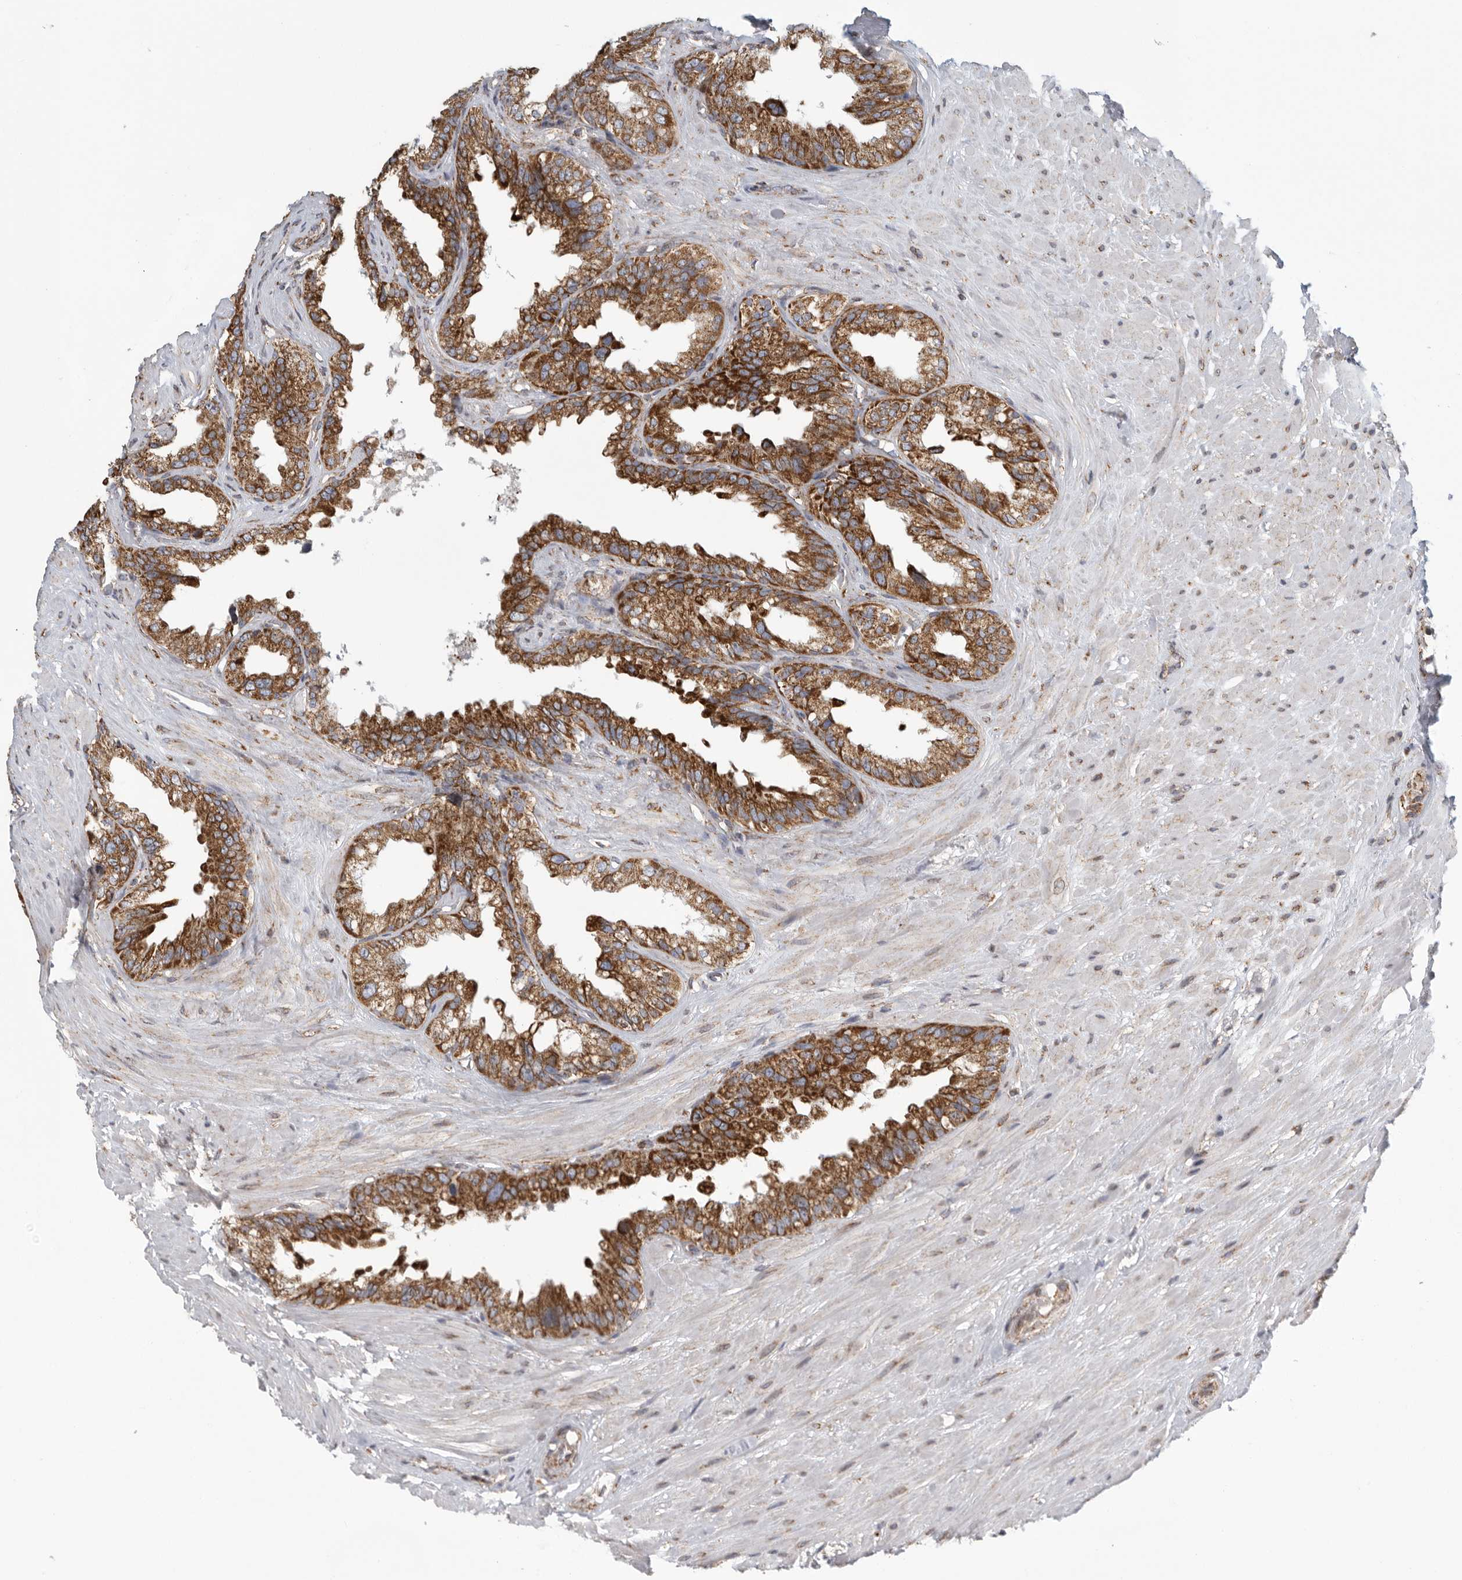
{"staining": {"intensity": "strong", "quantity": ">75%", "location": "cytoplasmic/membranous"}, "tissue": "seminal vesicle", "cell_type": "Glandular cells", "image_type": "normal", "snomed": [{"axis": "morphology", "description": "Normal tissue, NOS"}, {"axis": "topography", "description": "Seminal veicle"}], "caption": "Unremarkable seminal vesicle exhibits strong cytoplasmic/membranous positivity in about >75% of glandular cells The staining was performed using DAB to visualize the protein expression in brown, while the nuclei were stained in blue with hematoxylin (Magnification: 20x)..", "gene": "FKBP8", "patient": {"sex": "male", "age": 80}}